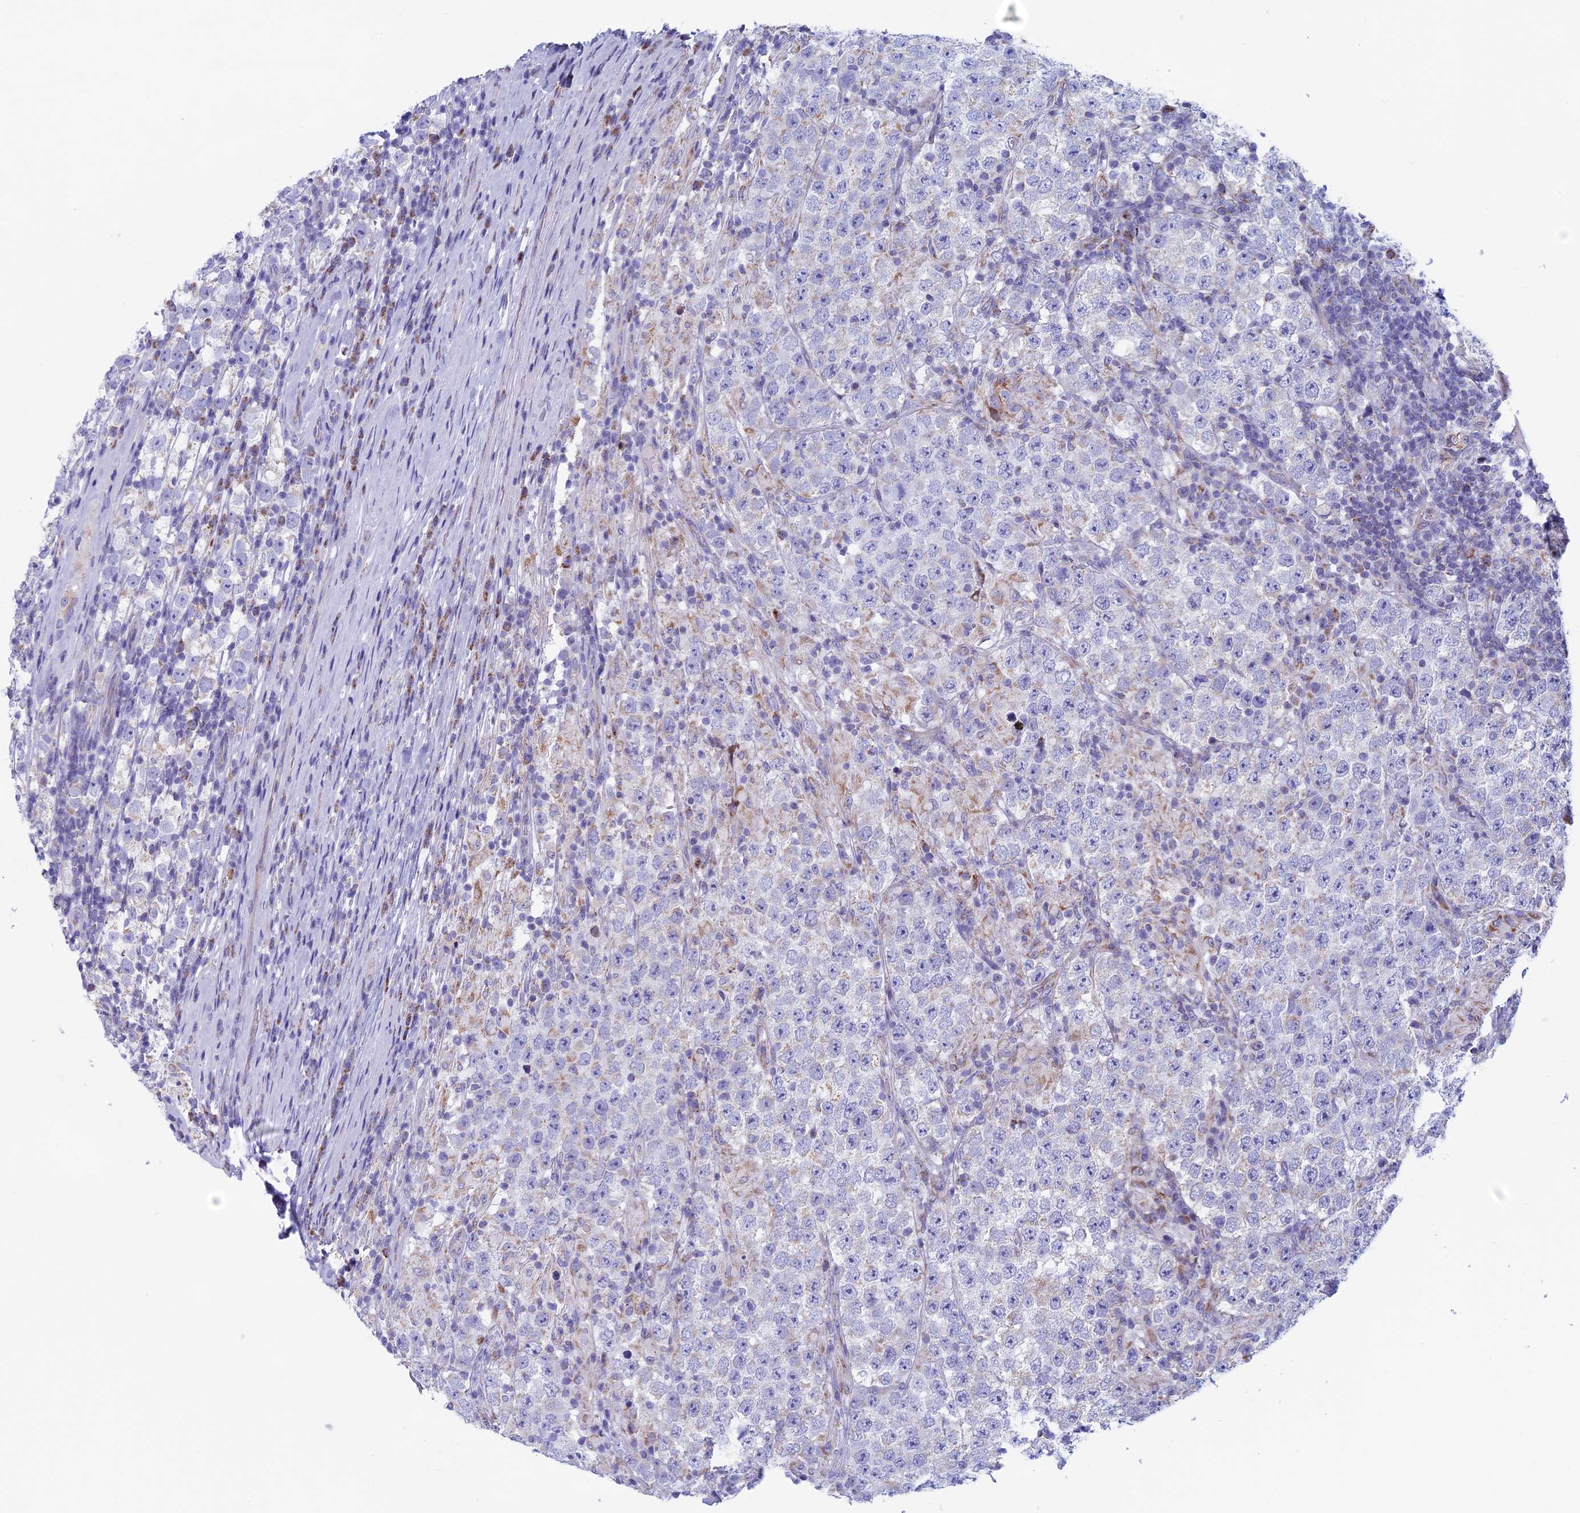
{"staining": {"intensity": "negative", "quantity": "none", "location": "none"}, "tissue": "testis cancer", "cell_type": "Tumor cells", "image_type": "cancer", "snomed": [{"axis": "morphology", "description": "Normal tissue, NOS"}, {"axis": "morphology", "description": "Urothelial carcinoma, High grade"}, {"axis": "morphology", "description": "Seminoma, NOS"}, {"axis": "morphology", "description": "Carcinoma, Embryonal, NOS"}, {"axis": "topography", "description": "Urinary bladder"}, {"axis": "topography", "description": "Testis"}], "caption": "High power microscopy photomicrograph of an immunohistochemistry histopathology image of urothelial carcinoma (high-grade) (testis), revealing no significant positivity in tumor cells.", "gene": "NDUFB9", "patient": {"sex": "male", "age": 41}}